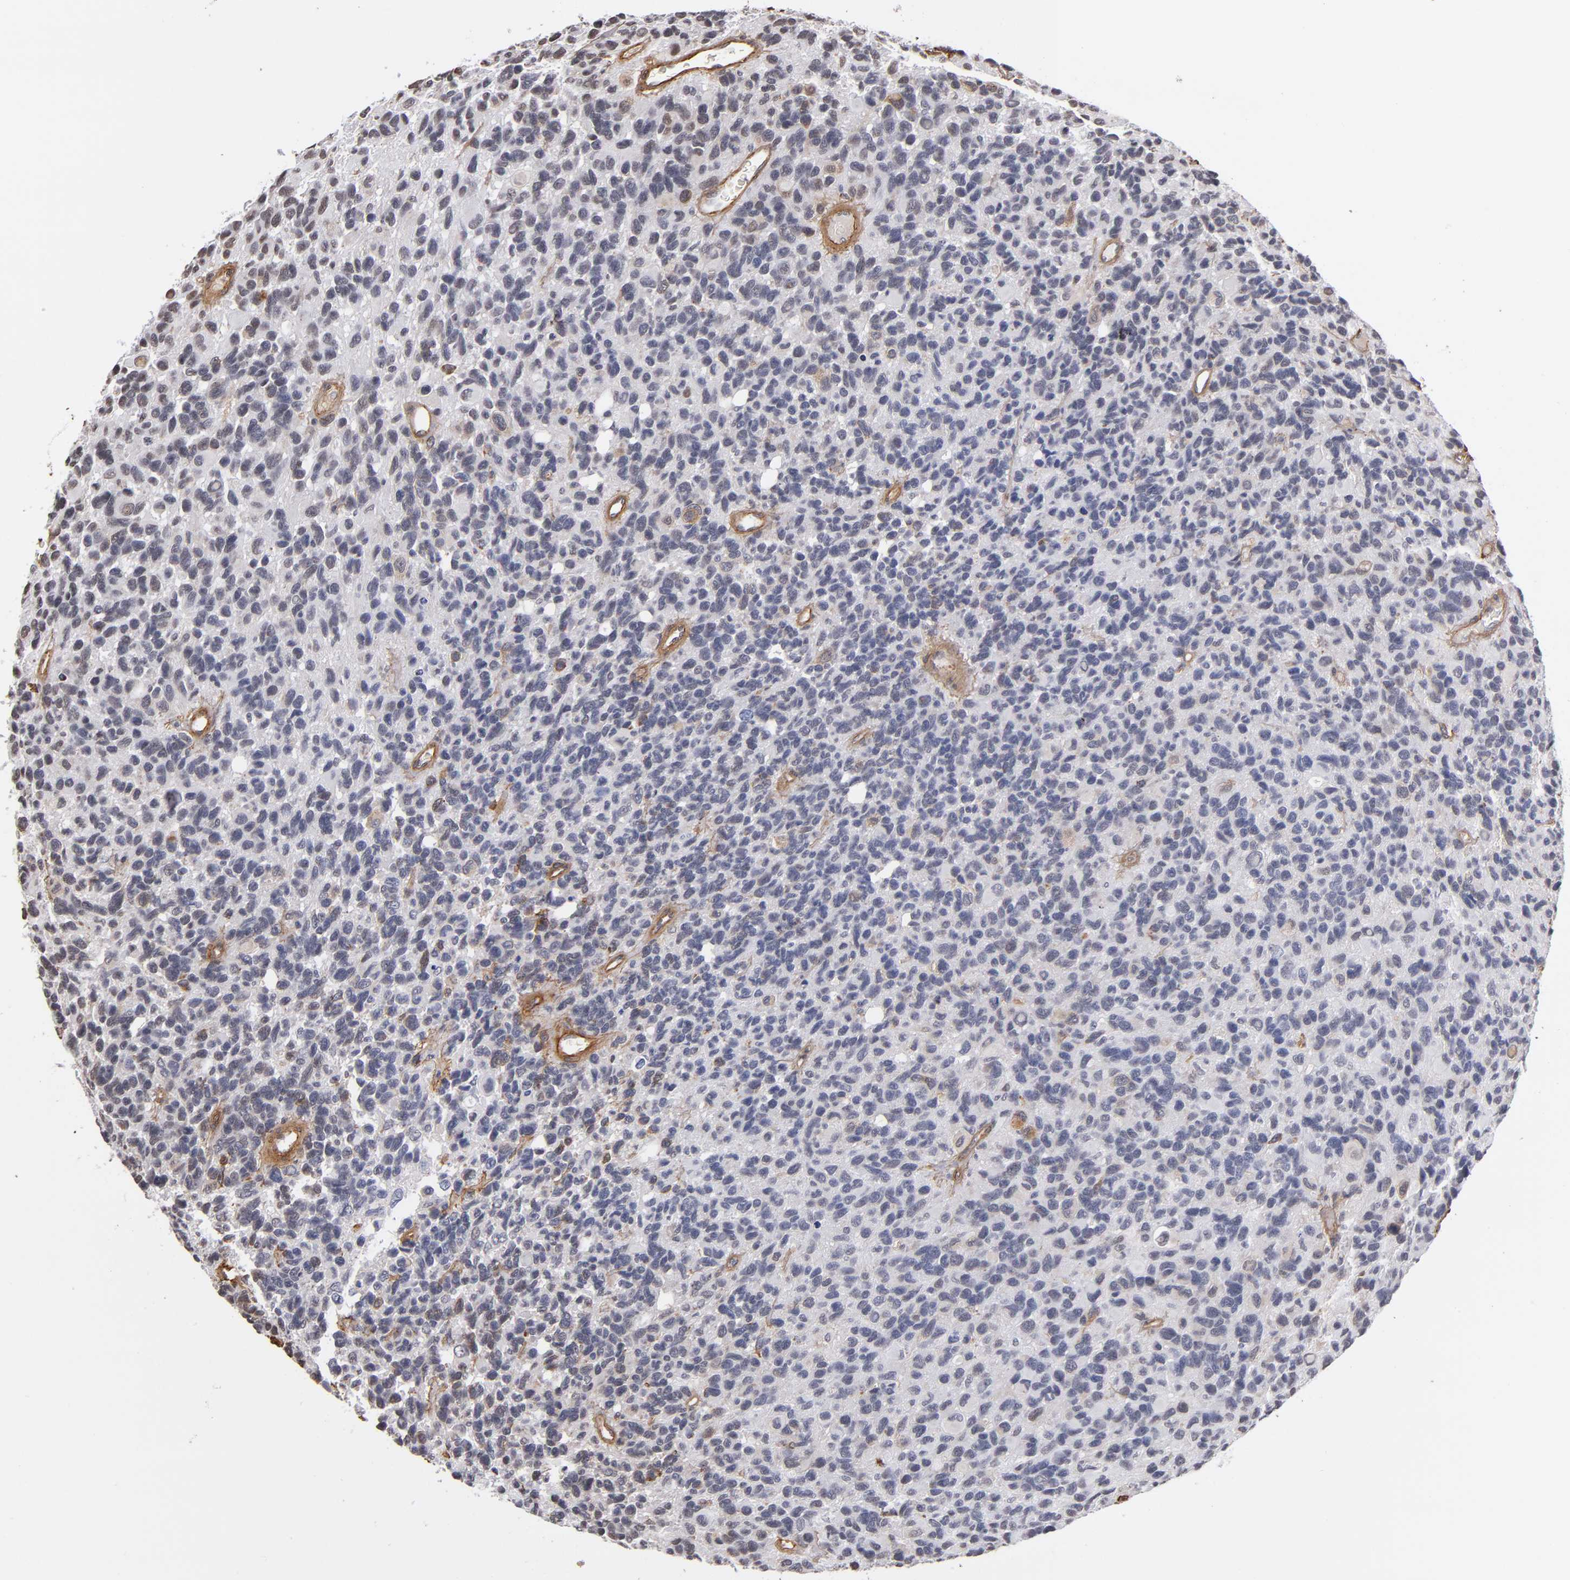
{"staining": {"intensity": "negative", "quantity": "none", "location": "none"}, "tissue": "glioma", "cell_type": "Tumor cells", "image_type": "cancer", "snomed": [{"axis": "morphology", "description": "Glioma, malignant, High grade"}, {"axis": "topography", "description": "Brain"}], "caption": "A high-resolution micrograph shows IHC staining of glioma, which shows no significant positivity in tumor cells.", "gene": "LAMC1", "patient": {"sex": "male", "age": 77}}